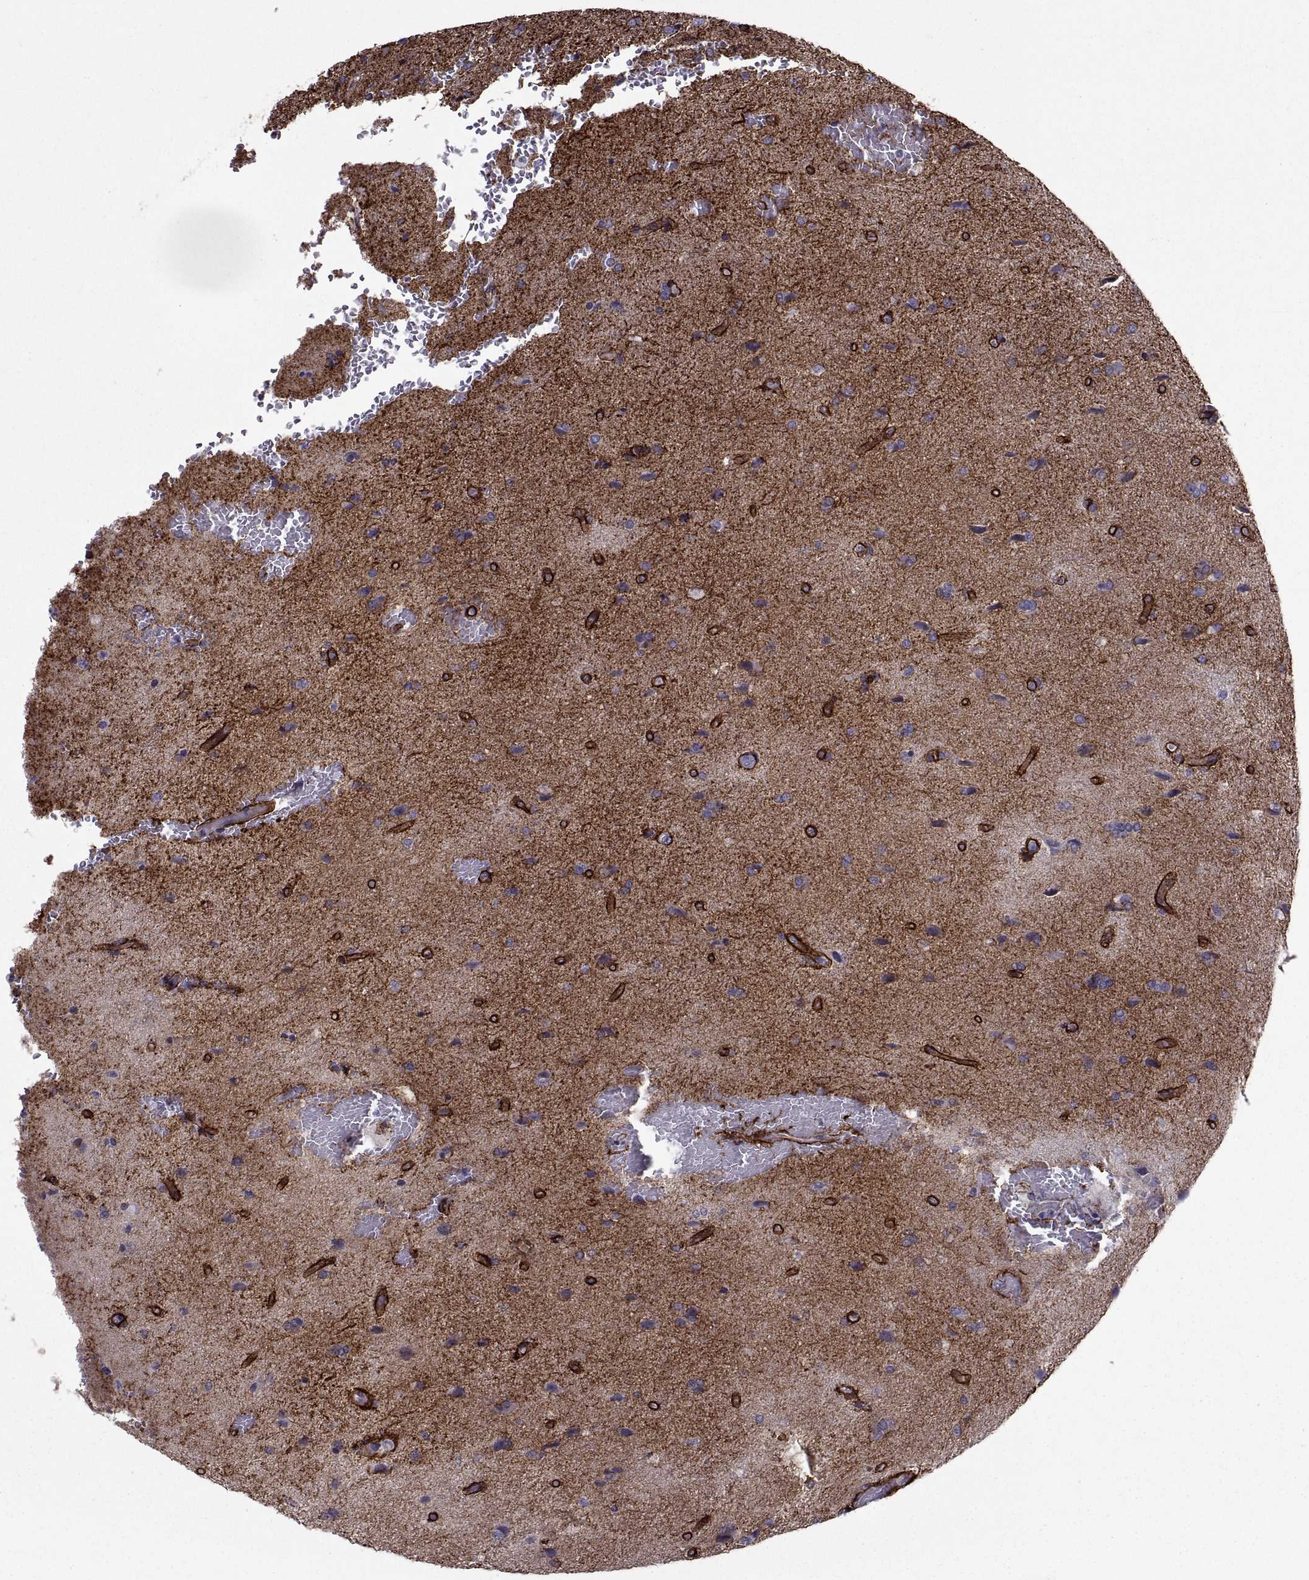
{"staining": {"intensity": "negative", "quantity": "none", "location": "none"}, "tissue": "glioma", "cell_type": "Tumor cells", "image_type": "cancer", "snomed": [{"axis": "morphology", "description": "Glioma, malignant, High grade"}, {"axis": "topography", "description": "Brain"}], "caption": "The immunohistochemistry histopathology image has no significant expression in tumor cells of glioma tissue.", "gene": "TMEM158", "patient": {"sex": "male", "age": 68}}